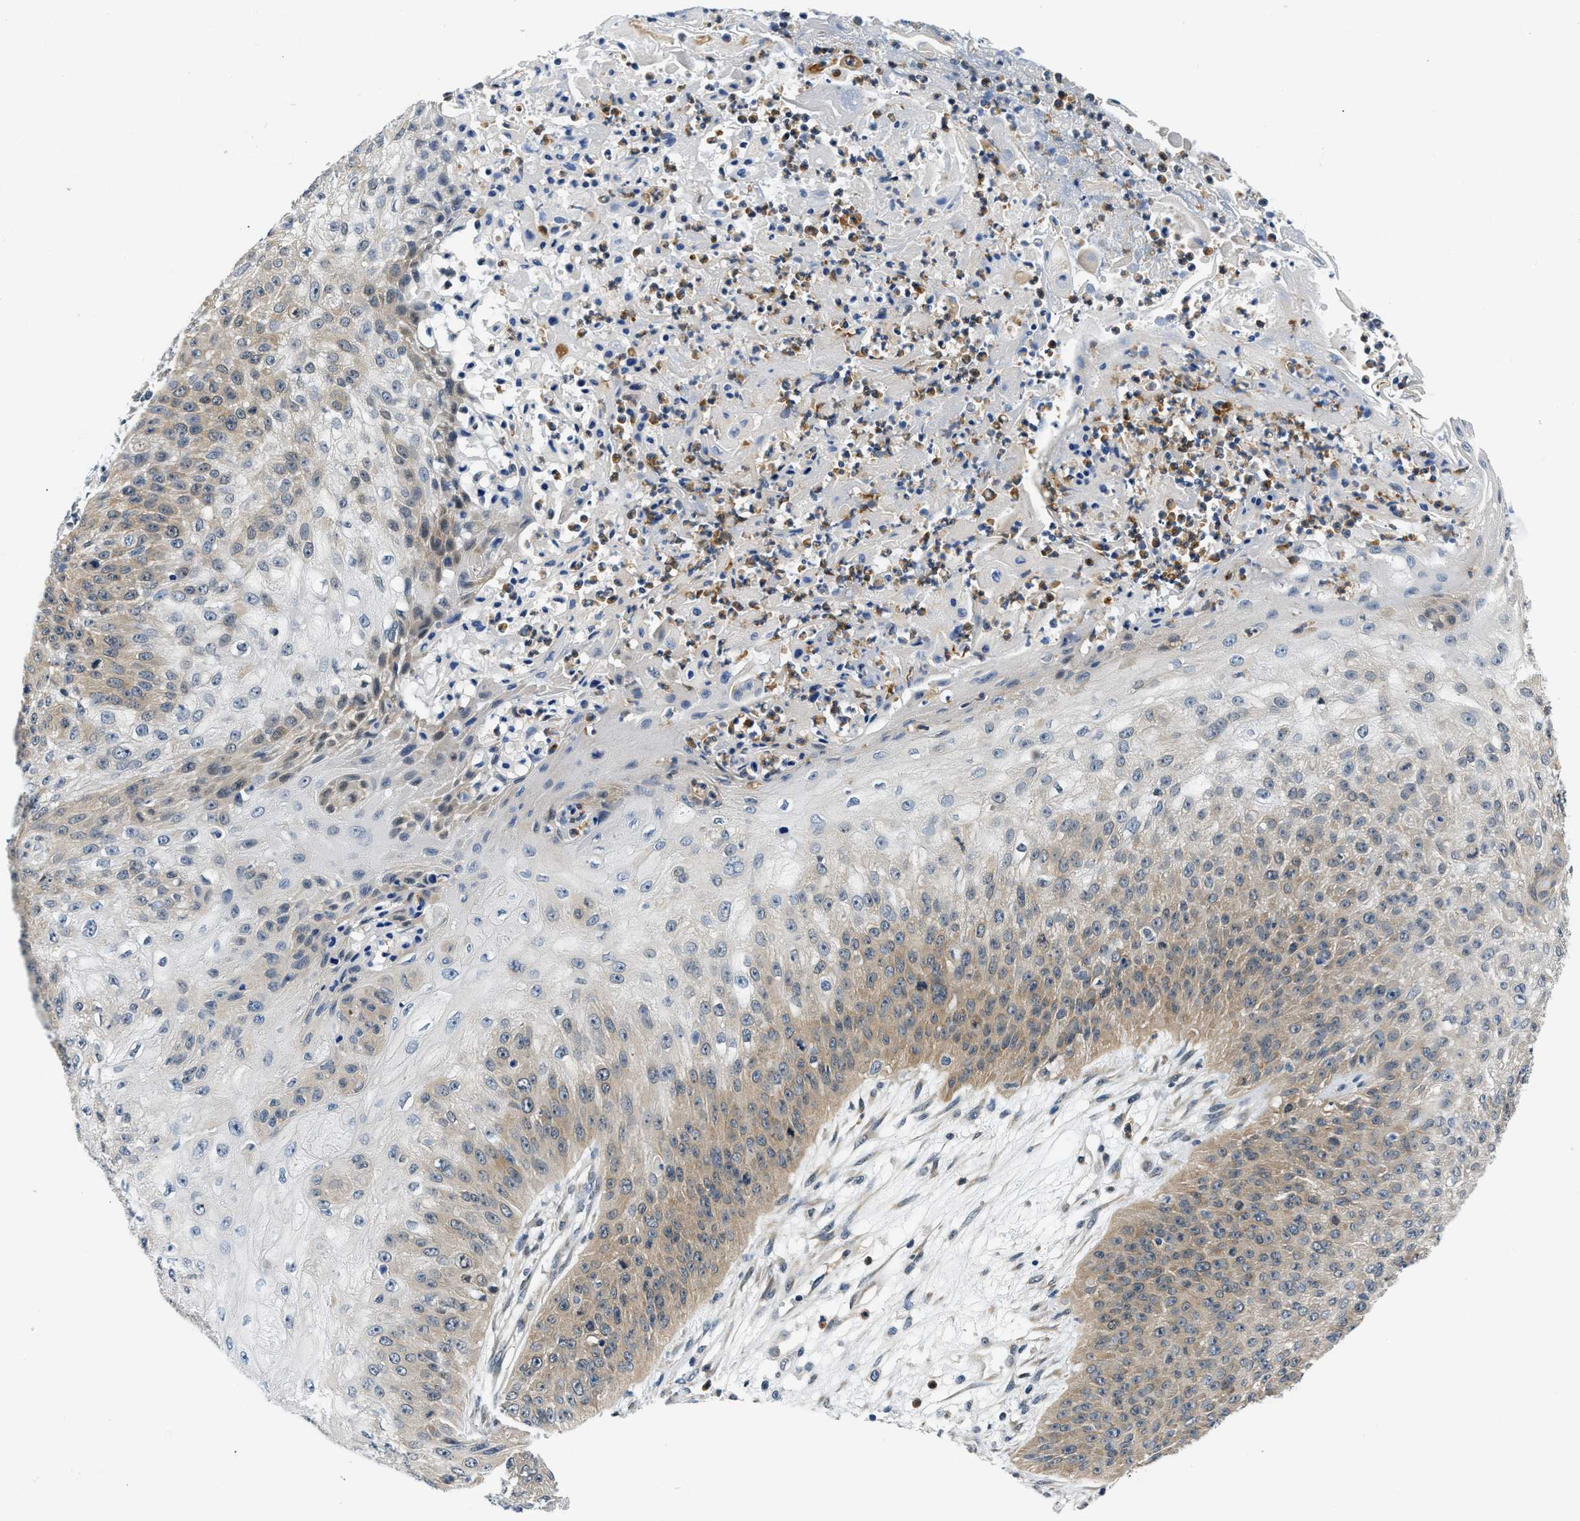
{"staining": {"intensity": "moderate", "quantity": "<25%", "location": "cytoplasmic/membranous"}, "tissue": "skin cancer", "cell_type": "Tumor cells", "image_type": "cancer", "snomed": [{"axis": "morphology", "description": "Squamous cell carcinoma, NOS"}, {"axis": "topography", "description": "Skin"}], "caption": "The micrograph demonstrates a brown stain indicating the presence of a protein in the cytoplasmic/membranous of tumor cells in squamous cell carcinoma (skin).", "gene": "SMAD4", "patient": {"sex": "female", "age": 80}}